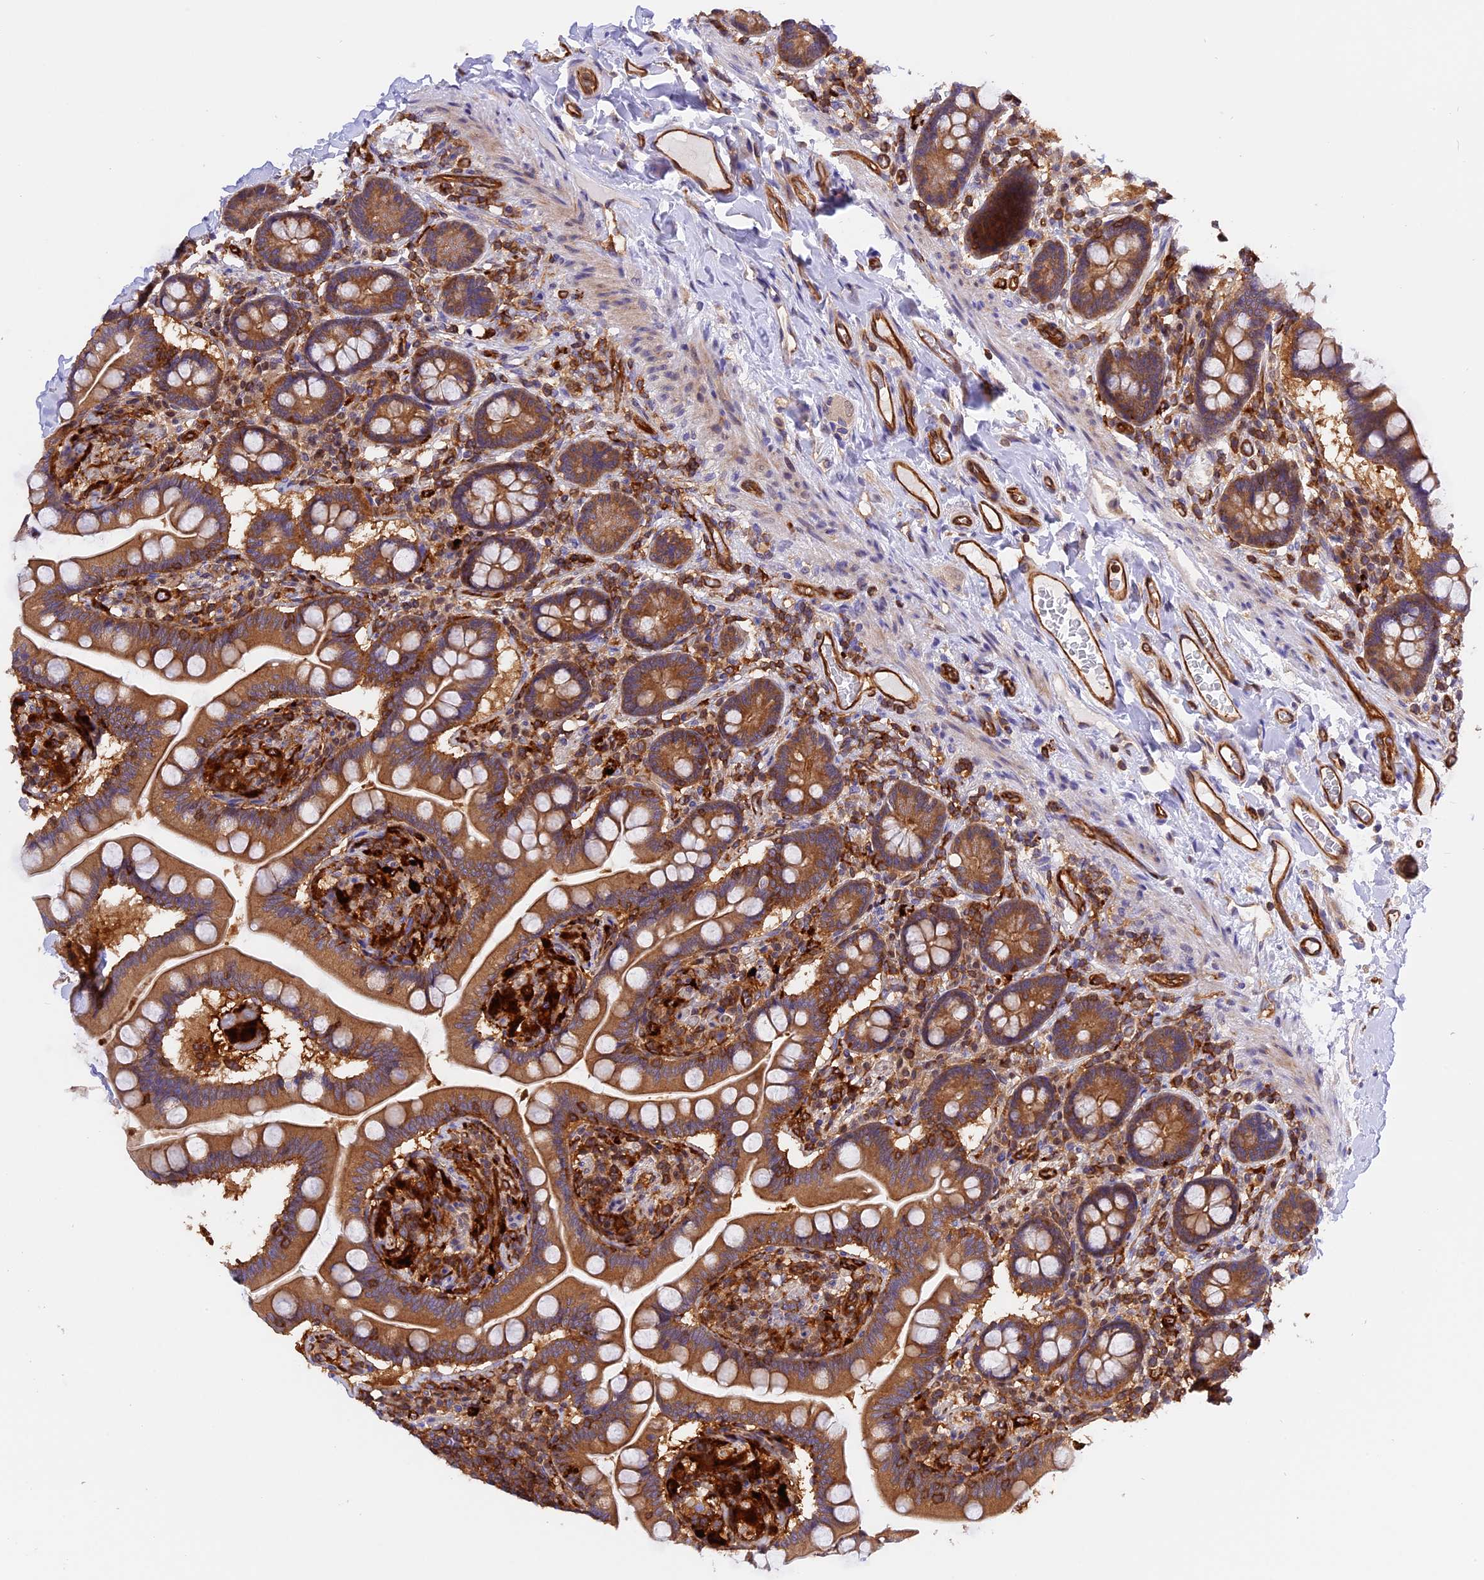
{"staining": {"intensity": "moderate", "quantity": ">75%", "location": "cytoplasmic/membranous"}, "tissue": "small intestine", "cell_type": "Glandular cells", "image_type": "normal", "snomed": [{"axis": "morphology", "description": "Normal tissue, NOS"}, {"axis": "topography", "description": "Small intestine"}], "caption": "An IHC micrograph of unremarkable tissue is shown. Protein staining in brown labels moderate cytoplasmic/membranous positivity in small intestine within glandular cells.", "gene": "C5orf22", "patient": {"sex": "female", "age": 64}}